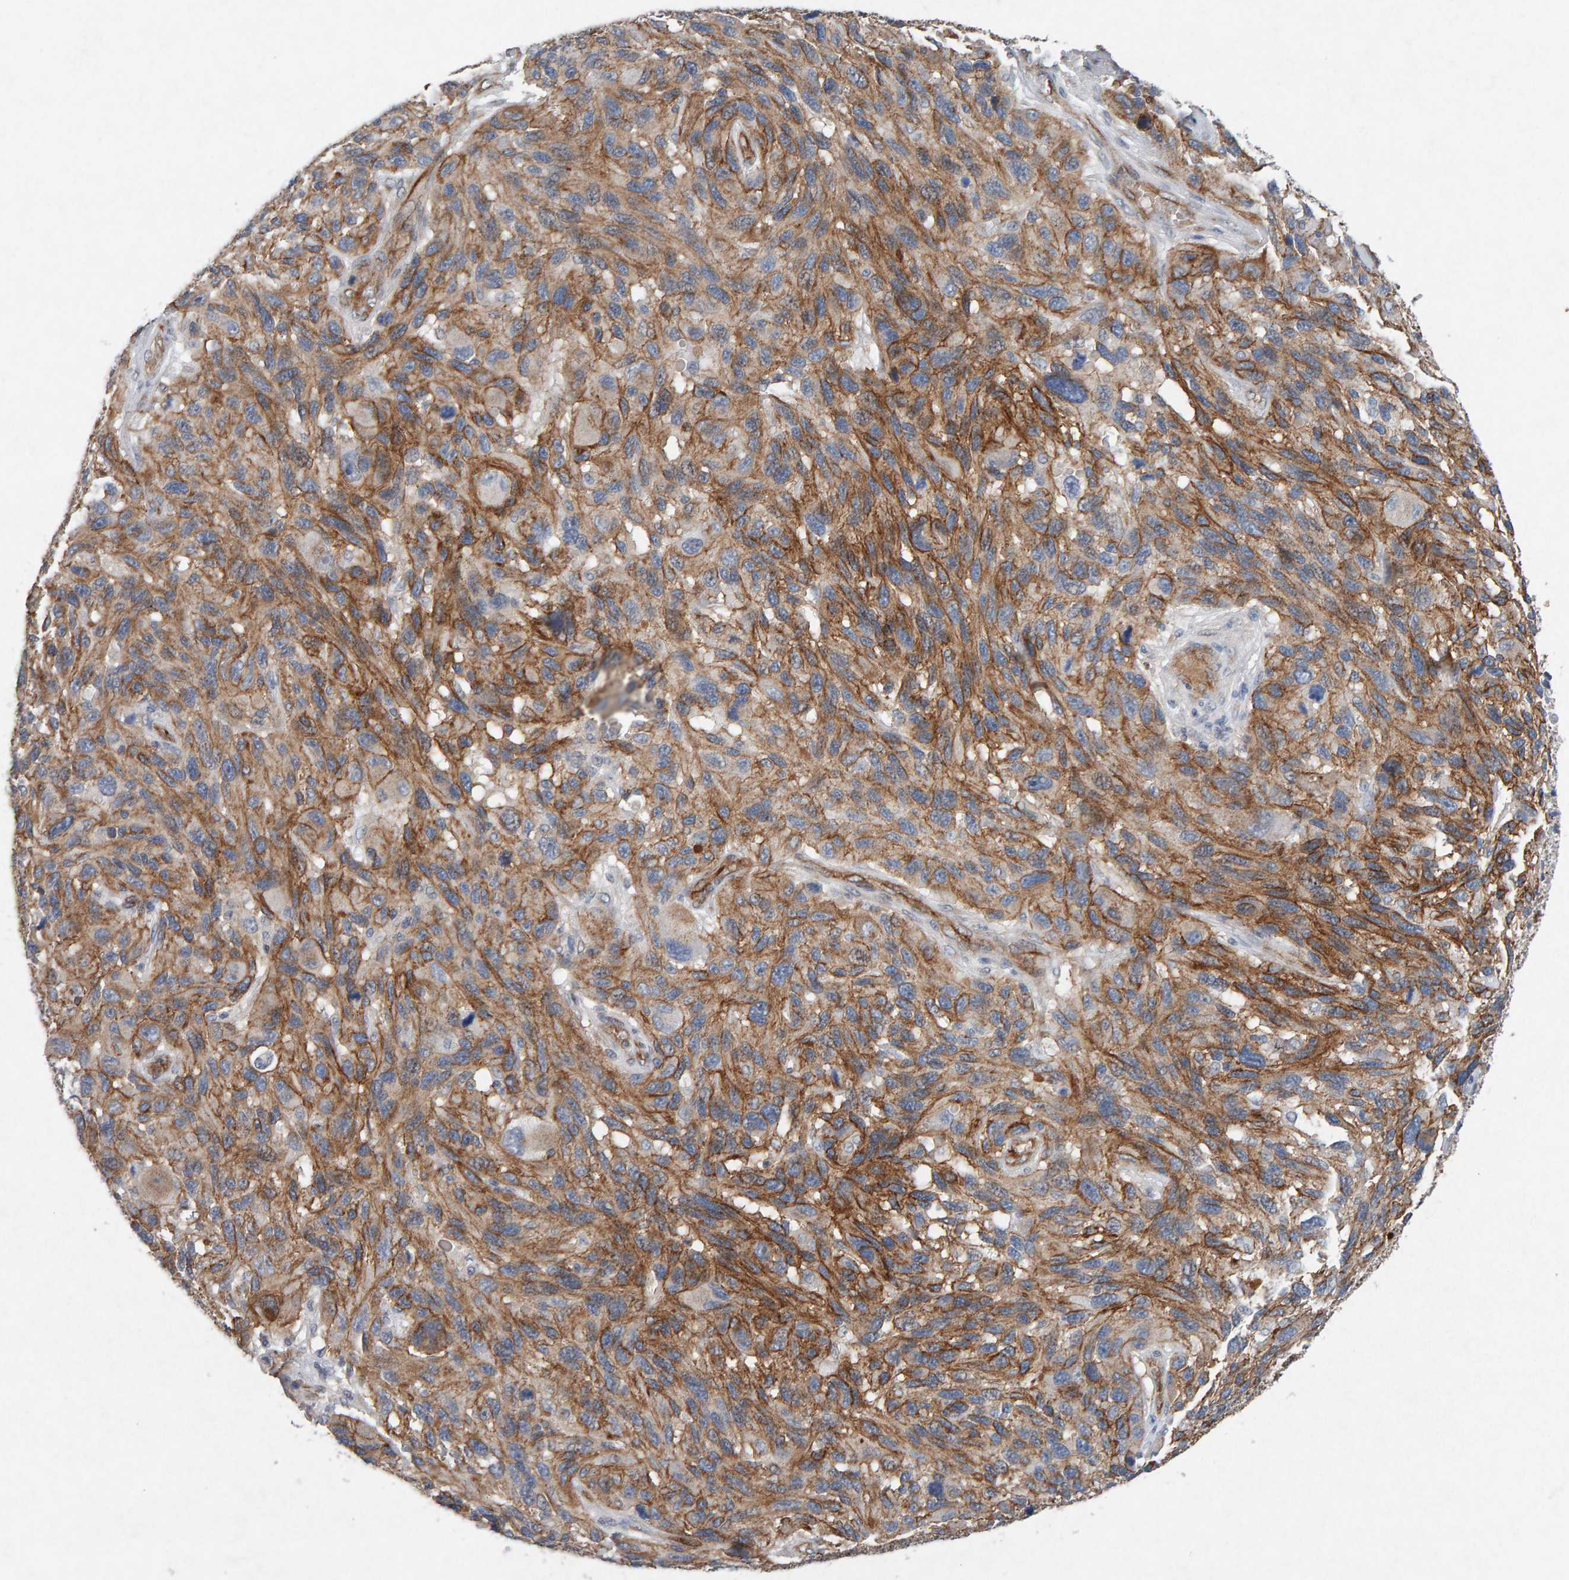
{"staining": {"intensity": "moderate", "quantity": ">75%", "location": "cytoplasmic/membranous"}, "tissue": "melanoma", "cell_type": "Tumor cells", "image_type": "cancer", "snomed": [{"axis": "morphology", "description": "Malignant melanoma, NOS"}, {"axis": "topography", "description": "Skin"}], "caption": "IHC of human malignant melanoma shows medium levels of moderate cytoplasmic/membranous expression in about >75% of tumor cells.", "gene": "PTPRM", "patient": {"sex": "male", "age": 53}}